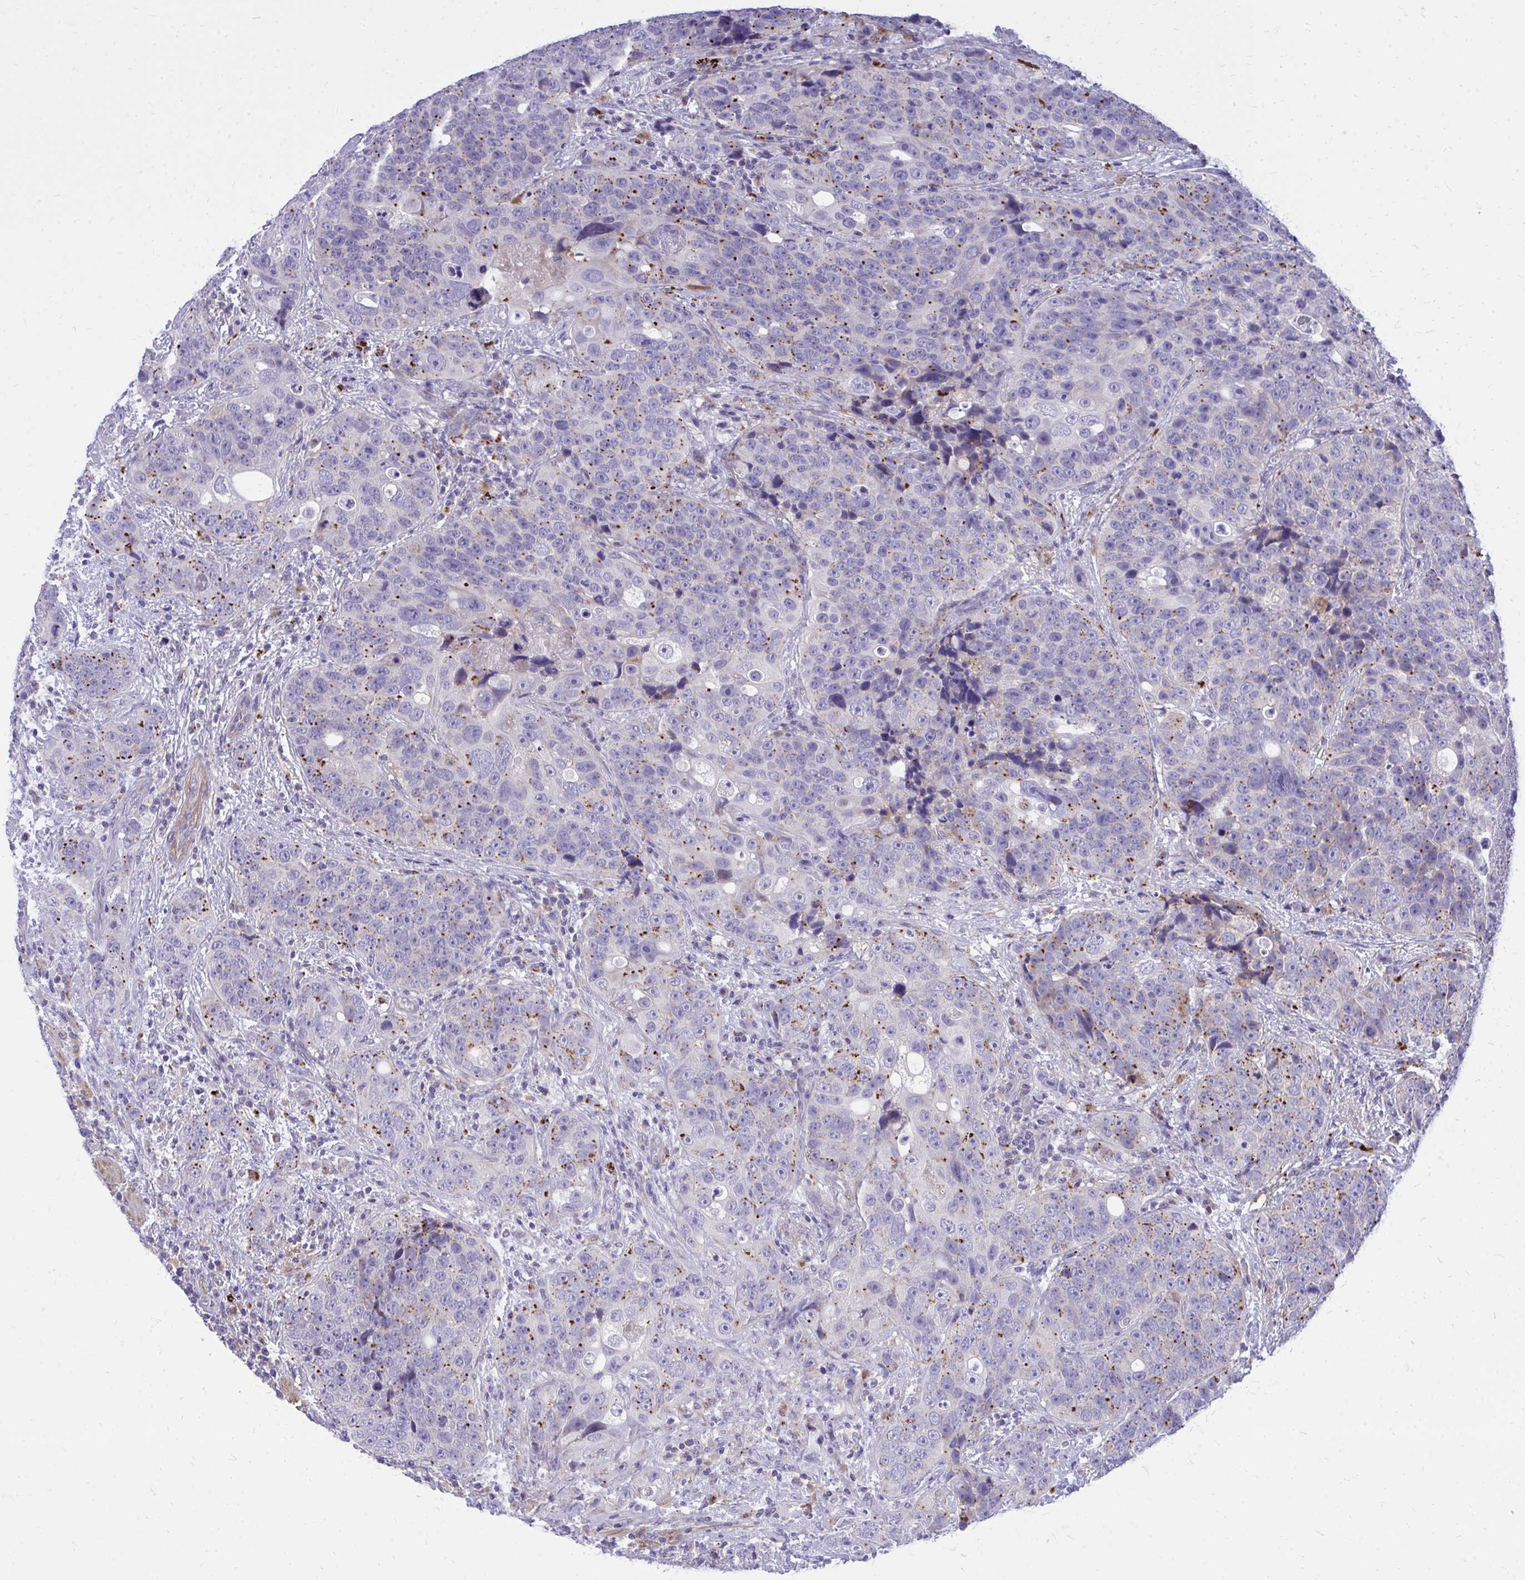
{"staining": {"intensity": "moderate", "quantity": "25%-75%", "location": "cytoplasmic/membranous"}, "tissue": "urothelial cancer", "cell_type": "Tumor cells", "image_type": "cancer", "snomed": [{"axis": "morphology", "description": "Urothelial carcinoma, NOS"}, {"axis": "topography", "description": "Urinary bladder"}], "caption": "Transitional cell carcinoma stained for a protein (brown) shows moderate cytoplasmic/membranous positive positivity in approximately 25%-75% of tumor cells.", "gene": "TP53I11", "patient": {"sex": "male", "age": 52}}